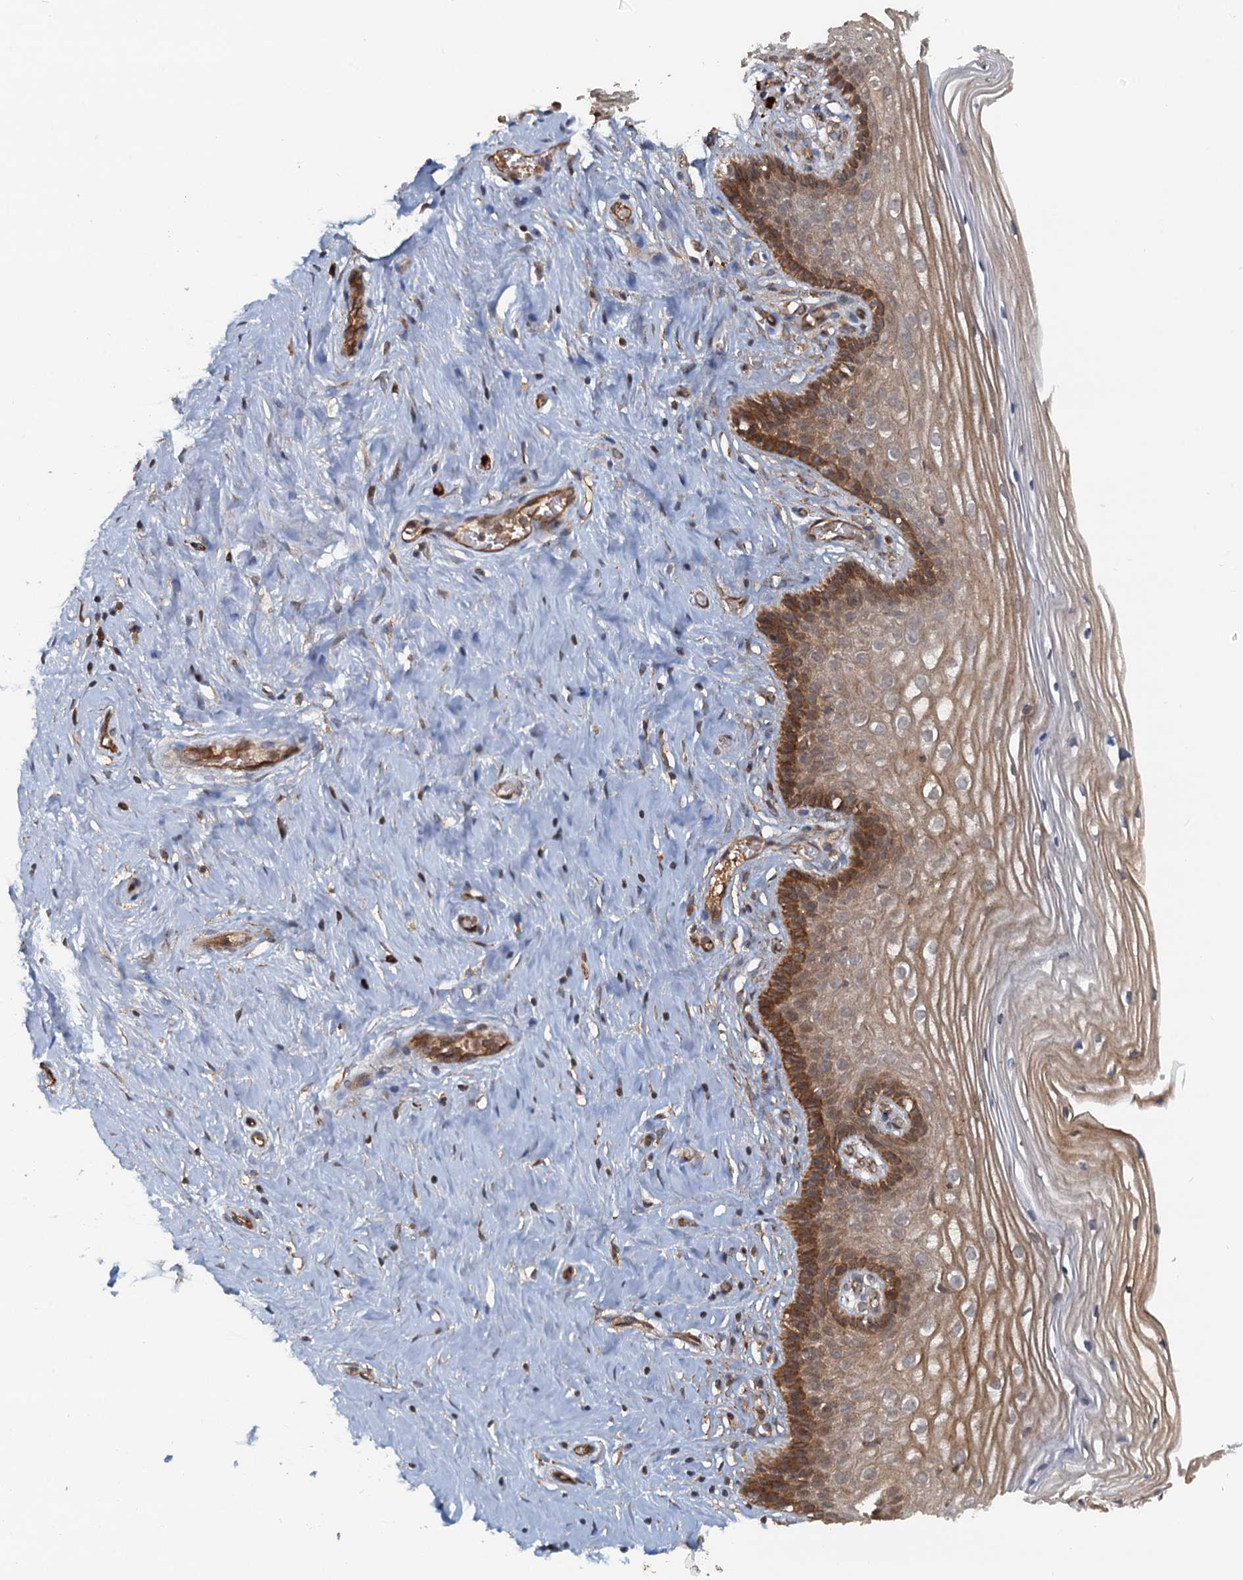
{"staining": {"intensity": "strong", "quantity": ">75%", "location": "cytoplasmic/membranous"}, "tissue": "cervix", "cell_type": "Glandular cells", "image_type": "normal", "snomed": [{"axis": "morphology", "description": "Normal tissue, NOS"}, {"axis": "topography", "description": "Cervix"}], "caption": "About >75% of glandular cells in normal cervix demonstrate strong cytoplasmic/membranous protein staining as visualized by brown immunohistochemical staining.", "gene": "NIPAL3", "patient": {"sex": "female", "age": 33}}